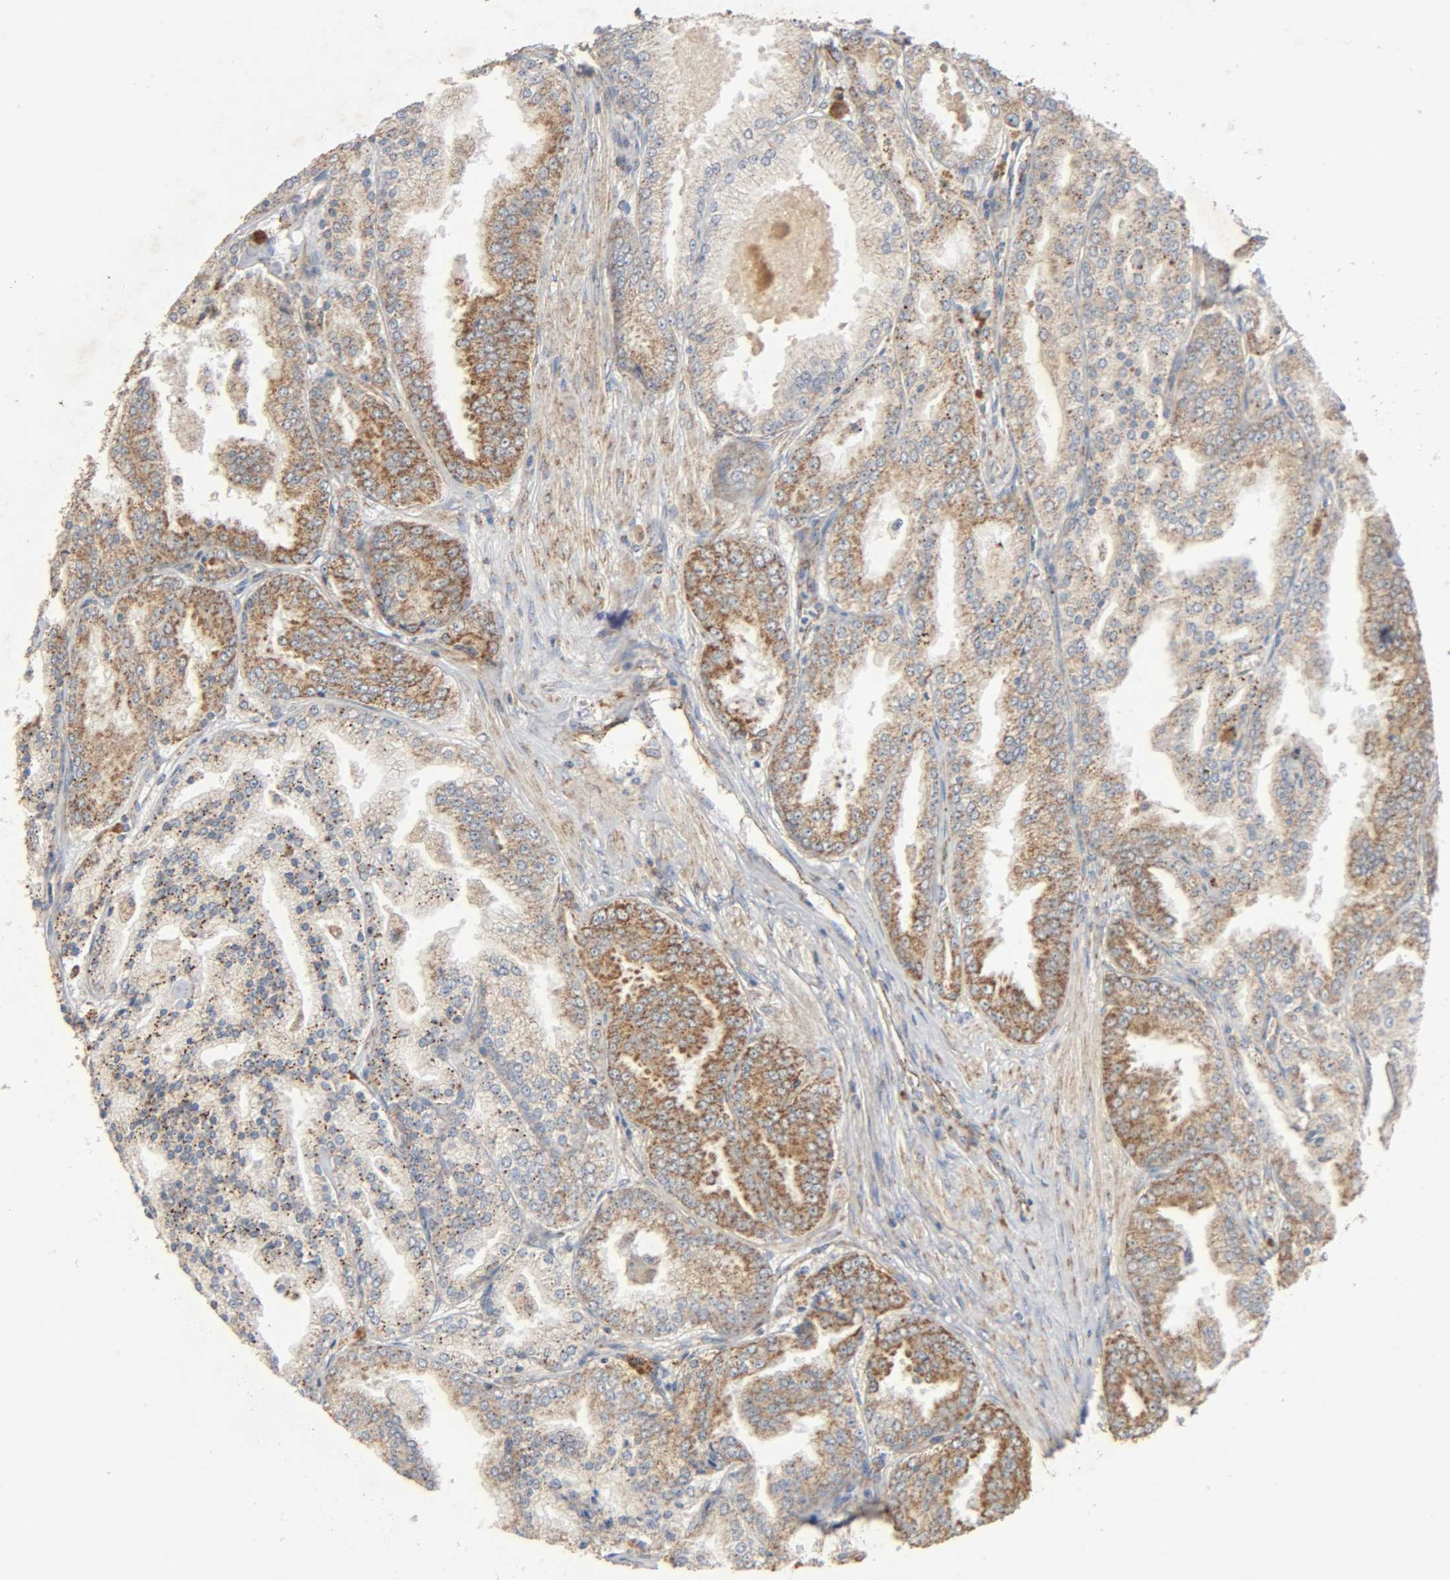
{"staining": {"intensity": "moderate", "quantity": ">75%", "location": "cytoplasmic/membranous"}, "tissue": "prostate cancer", "cell_type": "Tumor cells", "image_type": "cancer", "snomed": [{"axis": "morphology", "description": "Adenocarcinoma, High grade"}, {"axis": "topography", "description": "Prostate"}], "caption": "The immunohistochemical stain highlights moderate cytoplasmic/membranous expression in tumor cells of prostate cancer tissue.", "gene": "NDUFS3", "patient": {"sex": "male", "age": 61}}